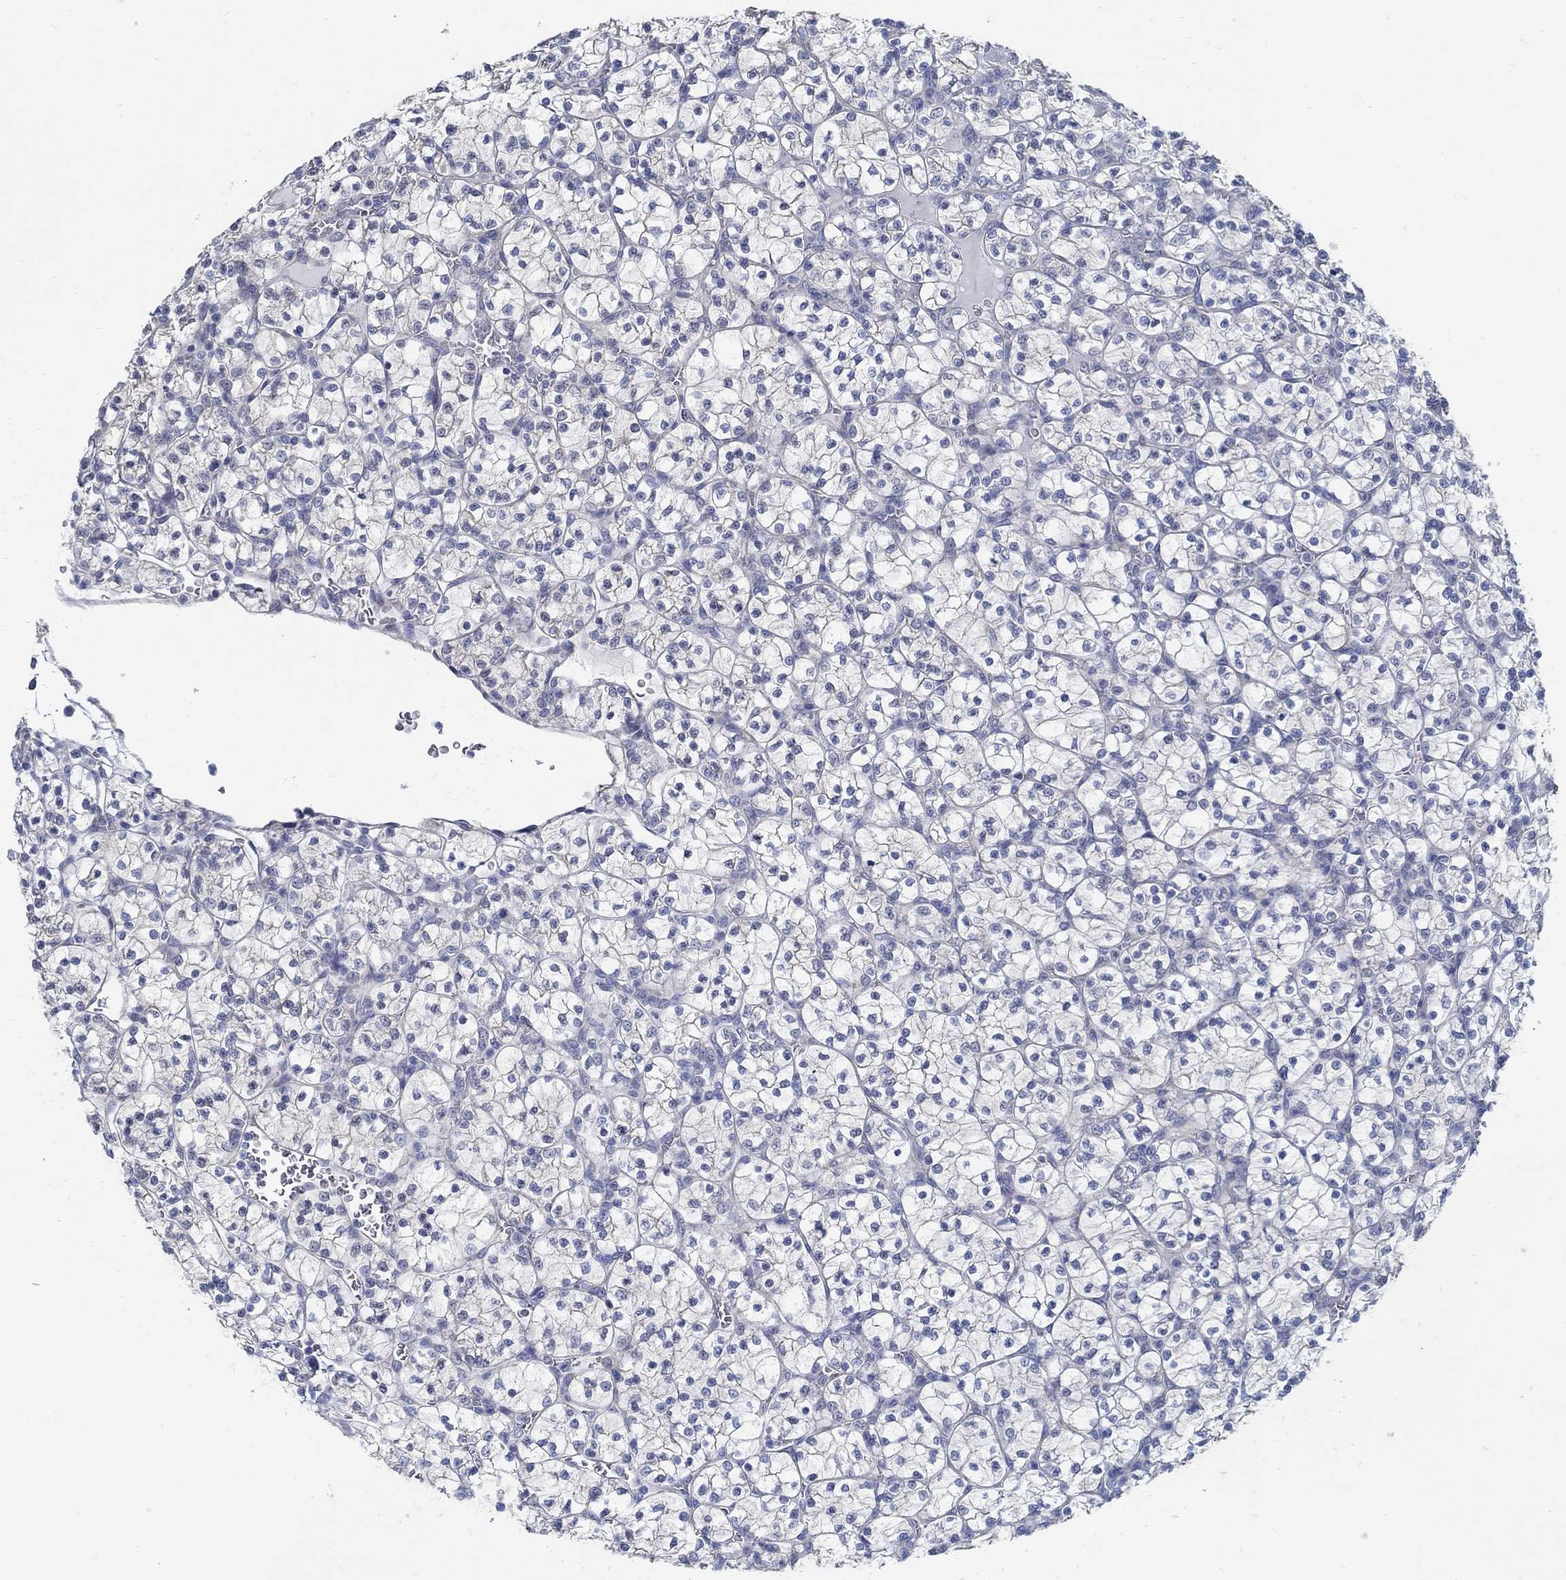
{"staining": {"intensity": "negative", "quantity": "none", "location": "none"}, "tissue": "renal cancer", "cell_type": "Tumor cells", "image_type": "cancer", "snomed": [{"axis": "morphology", "description": "Adenocarcinoma, NOS"}, {"axis": "topography", "description": "Kidney"}], "caption": "A photomicrograph of human renal adenocarcinoma is negative for staining in tumor cells. (Immunohistochemistry (ihc), brightfield microscopy, high magnification).", "gene": "C15orf39", "patient": {"sex": "female", "age": 89}}